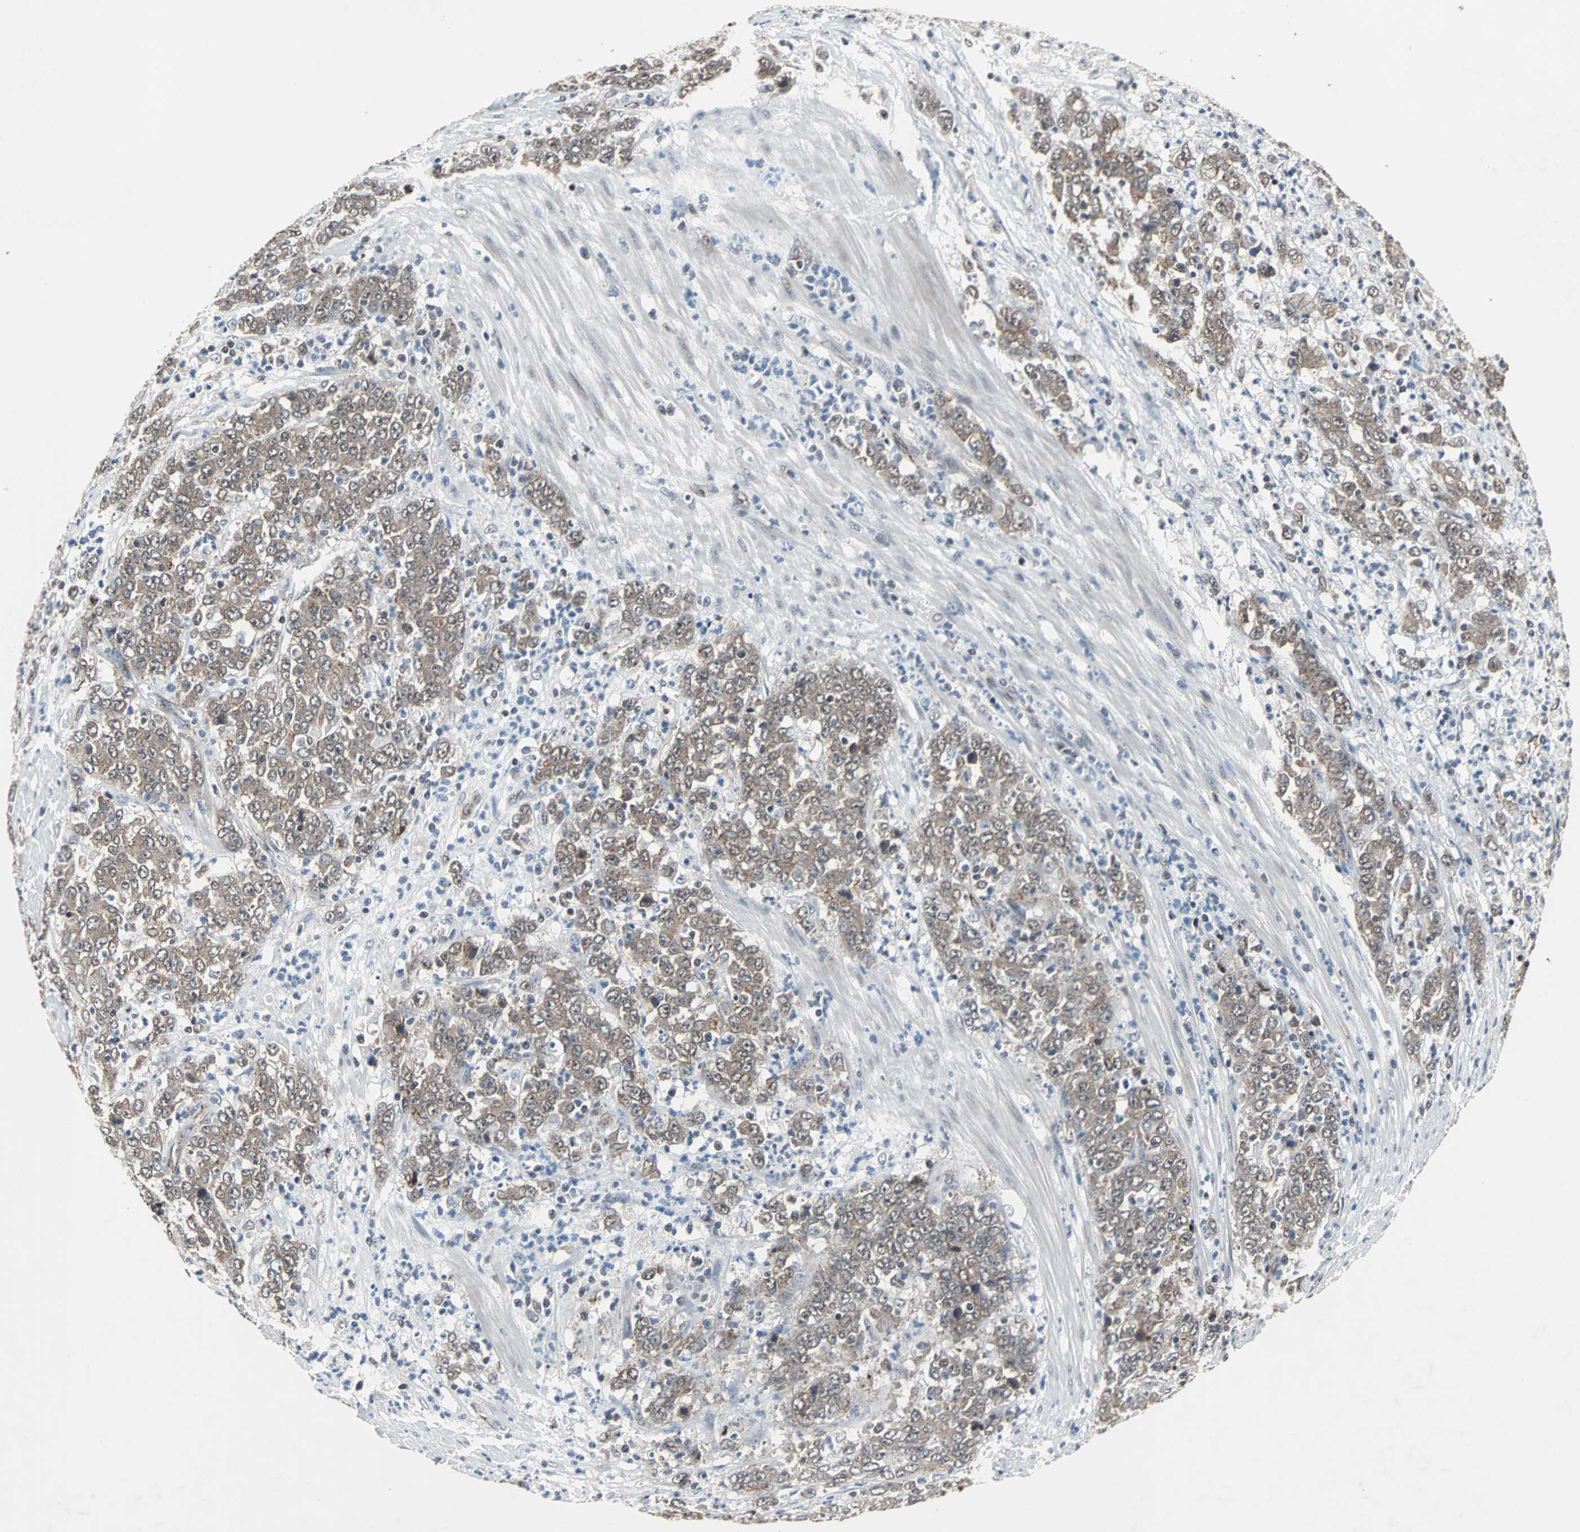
{"staining": {"intensity": "weak", "quantity": ">75%", "location": "cytoplasmic/membranous"}, "tissue": "stomach cancer", "cell_type": "Tumor cells", "image_type": "cancer", "snomed": [{"axis": "morphology", "description": "Adenocarcinoma, NOS"}, {"axis": "topography", "description": "Stomach, lower"}], "caption": "Immunohistochemistry (DAB (3,3'-diaminobenzidine)) staining of adenocarcinoma (stomach) exhibits weak cytoplasmic/membranous protein expression in about >75% of tumor cells.", "gene": "LSR", "patient": {"sex": "female", "age": 71}}